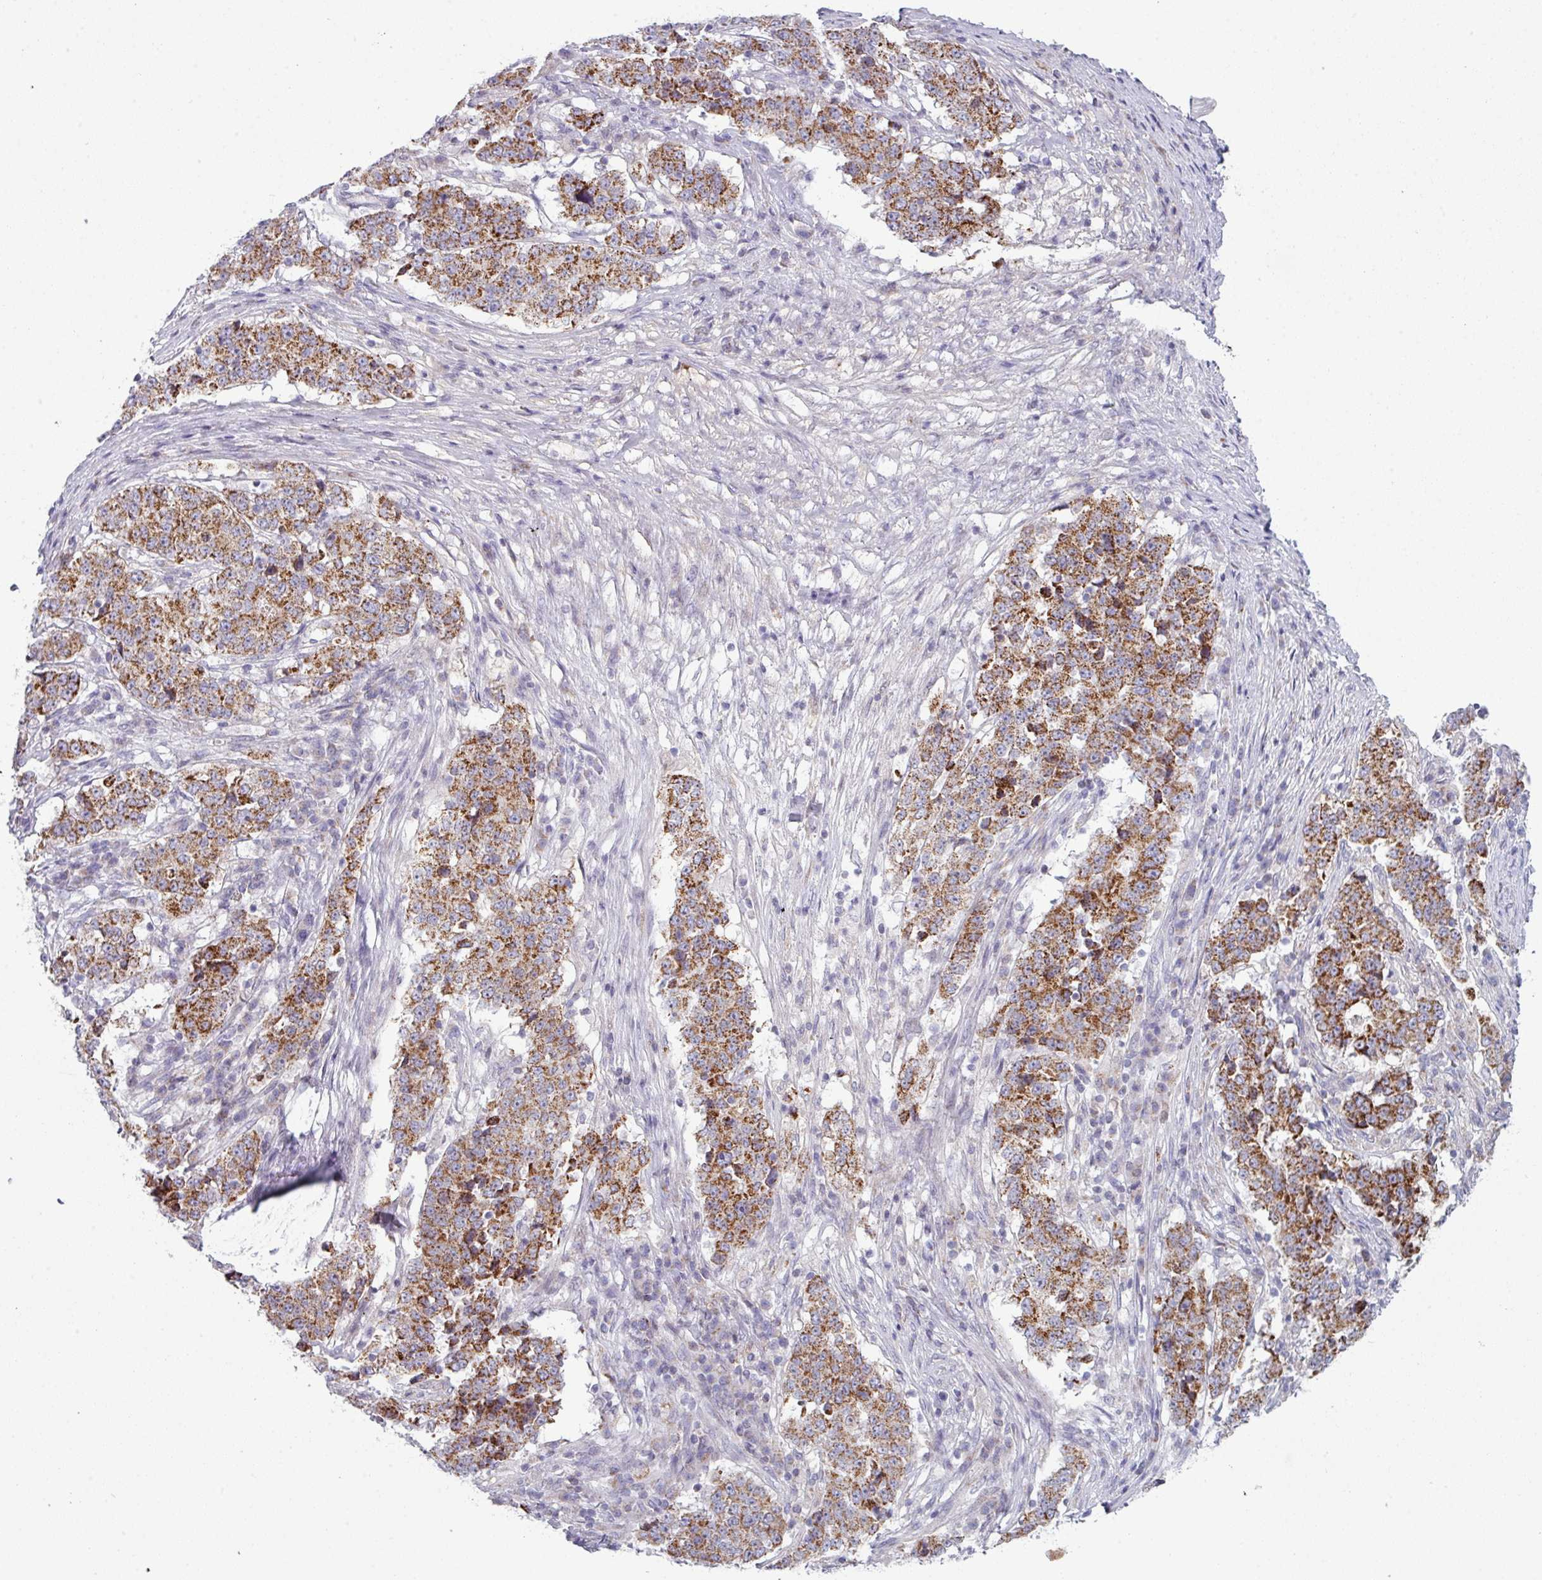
{"staining": {"intensity": "strong", "quantity": ">75%", "location": "cytoplasmic/membranous"}, "tissue": "stomach cancer", "cell_type": "Tumor cells", "image_type": "cancer", "snomed": [{"axis": "morphology", "description": "Adenocarcinoma, NOS"}, {"axis": "topography", "description": "Stomach"}], "caption": "Adenocarcinoma (stomach) stained with DAB (3,3'-diaminobenzidine) immunohistochemistry (IHC) reveals high levels of strong cytoplasmic/membranous staining in approximately >75% of tumor cells.", "gene": "ZNF615", "patient": {"sex": "male", "age": 59}}